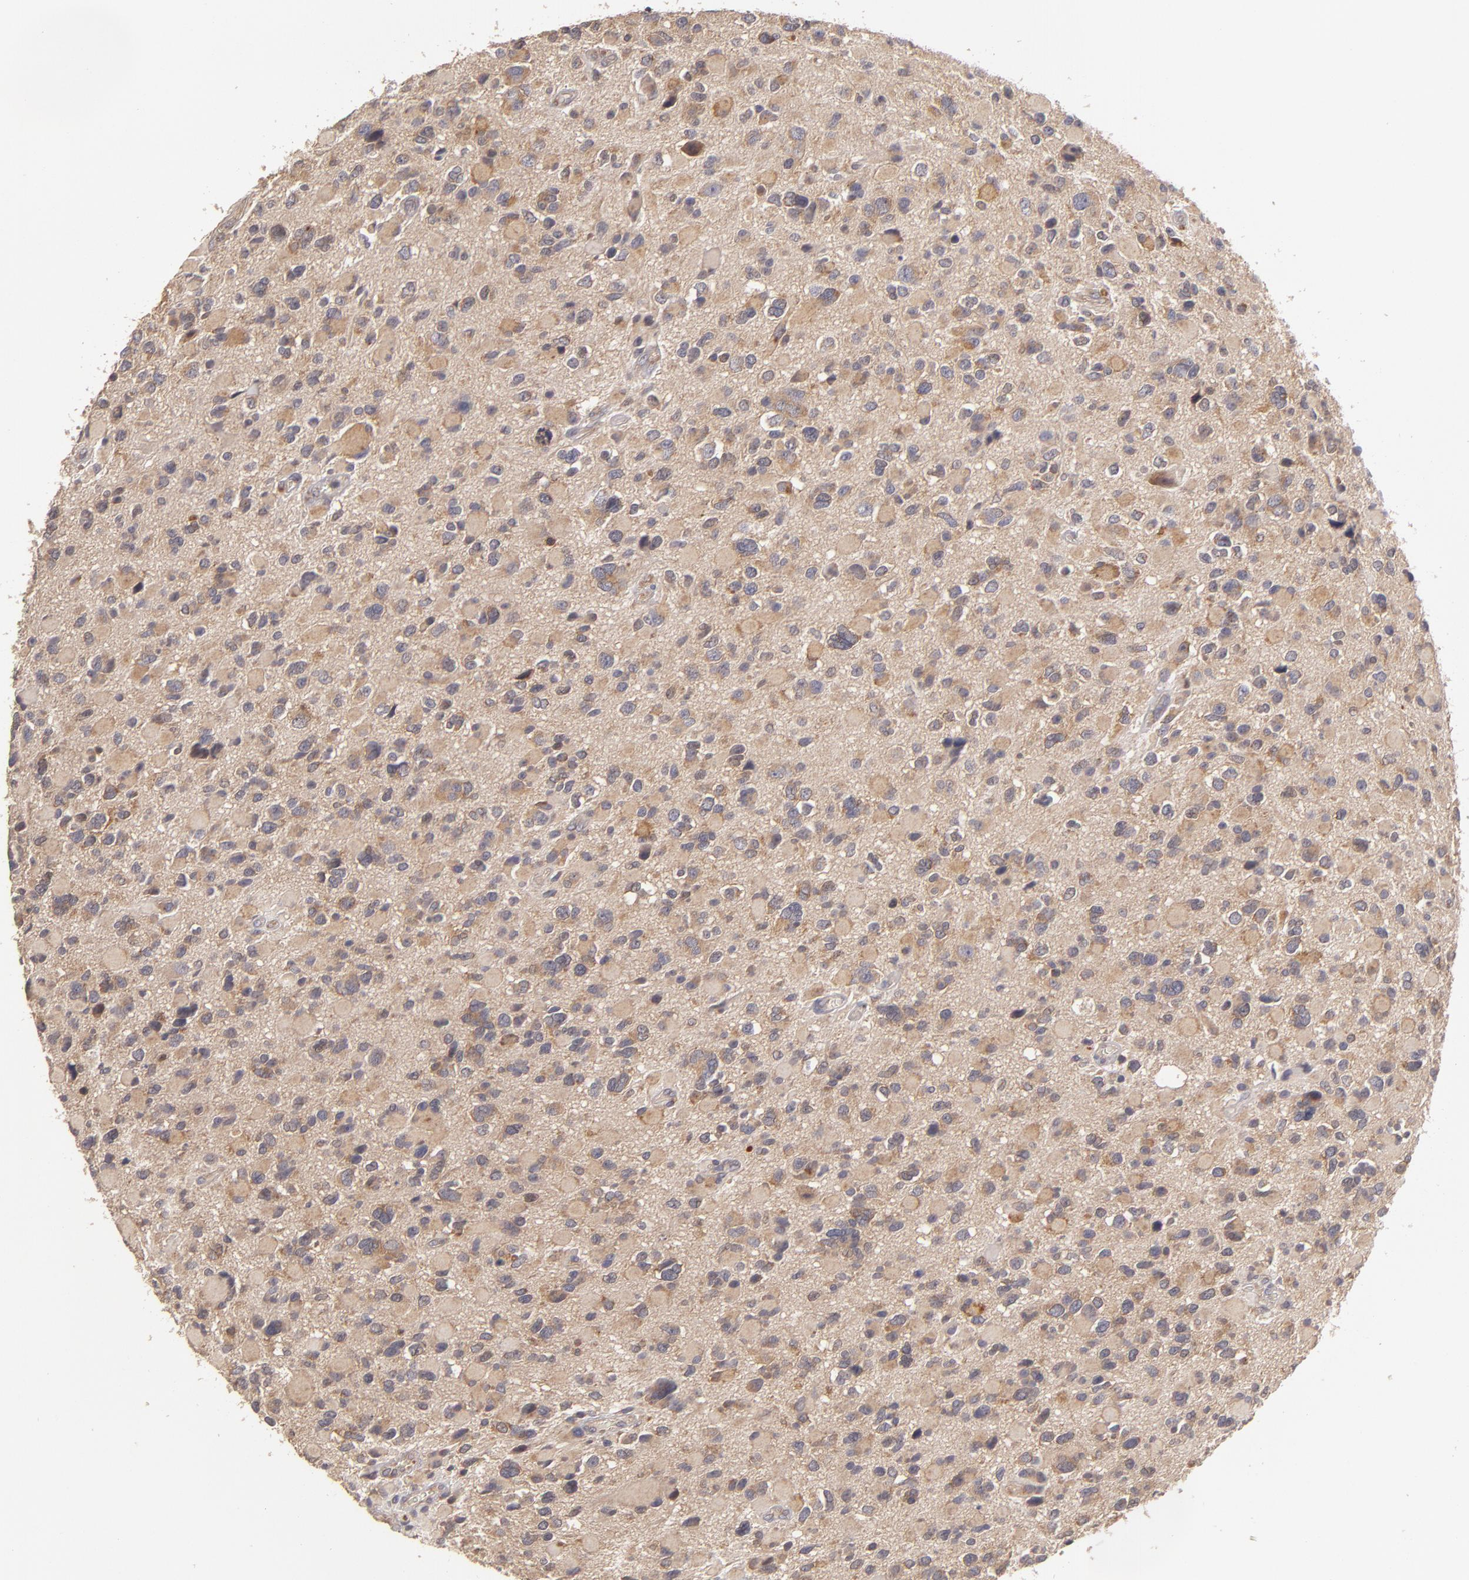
{"staining": {"intensity": "moderate", "quantity": "25%-75%", "location": "cytoplasmic/membranous"}, "tissue": "glioma", "cell_type": "Tumor cells", "image_type": "cancer", "snomed": [{"axis": "morphology", "description": "Glioma, malignant, High grade"}, {"axis": "topography", "description": "Brain"}], "caption": "This image shows immunohistochemistry staining of human malignant glioma (high-grade), with medium moderate cytoplasmic/membranous expression in approximately 25%-75% of tumor cells.", "gene": "UPF3B", "patient": {"sex": "female", "age": 37}}